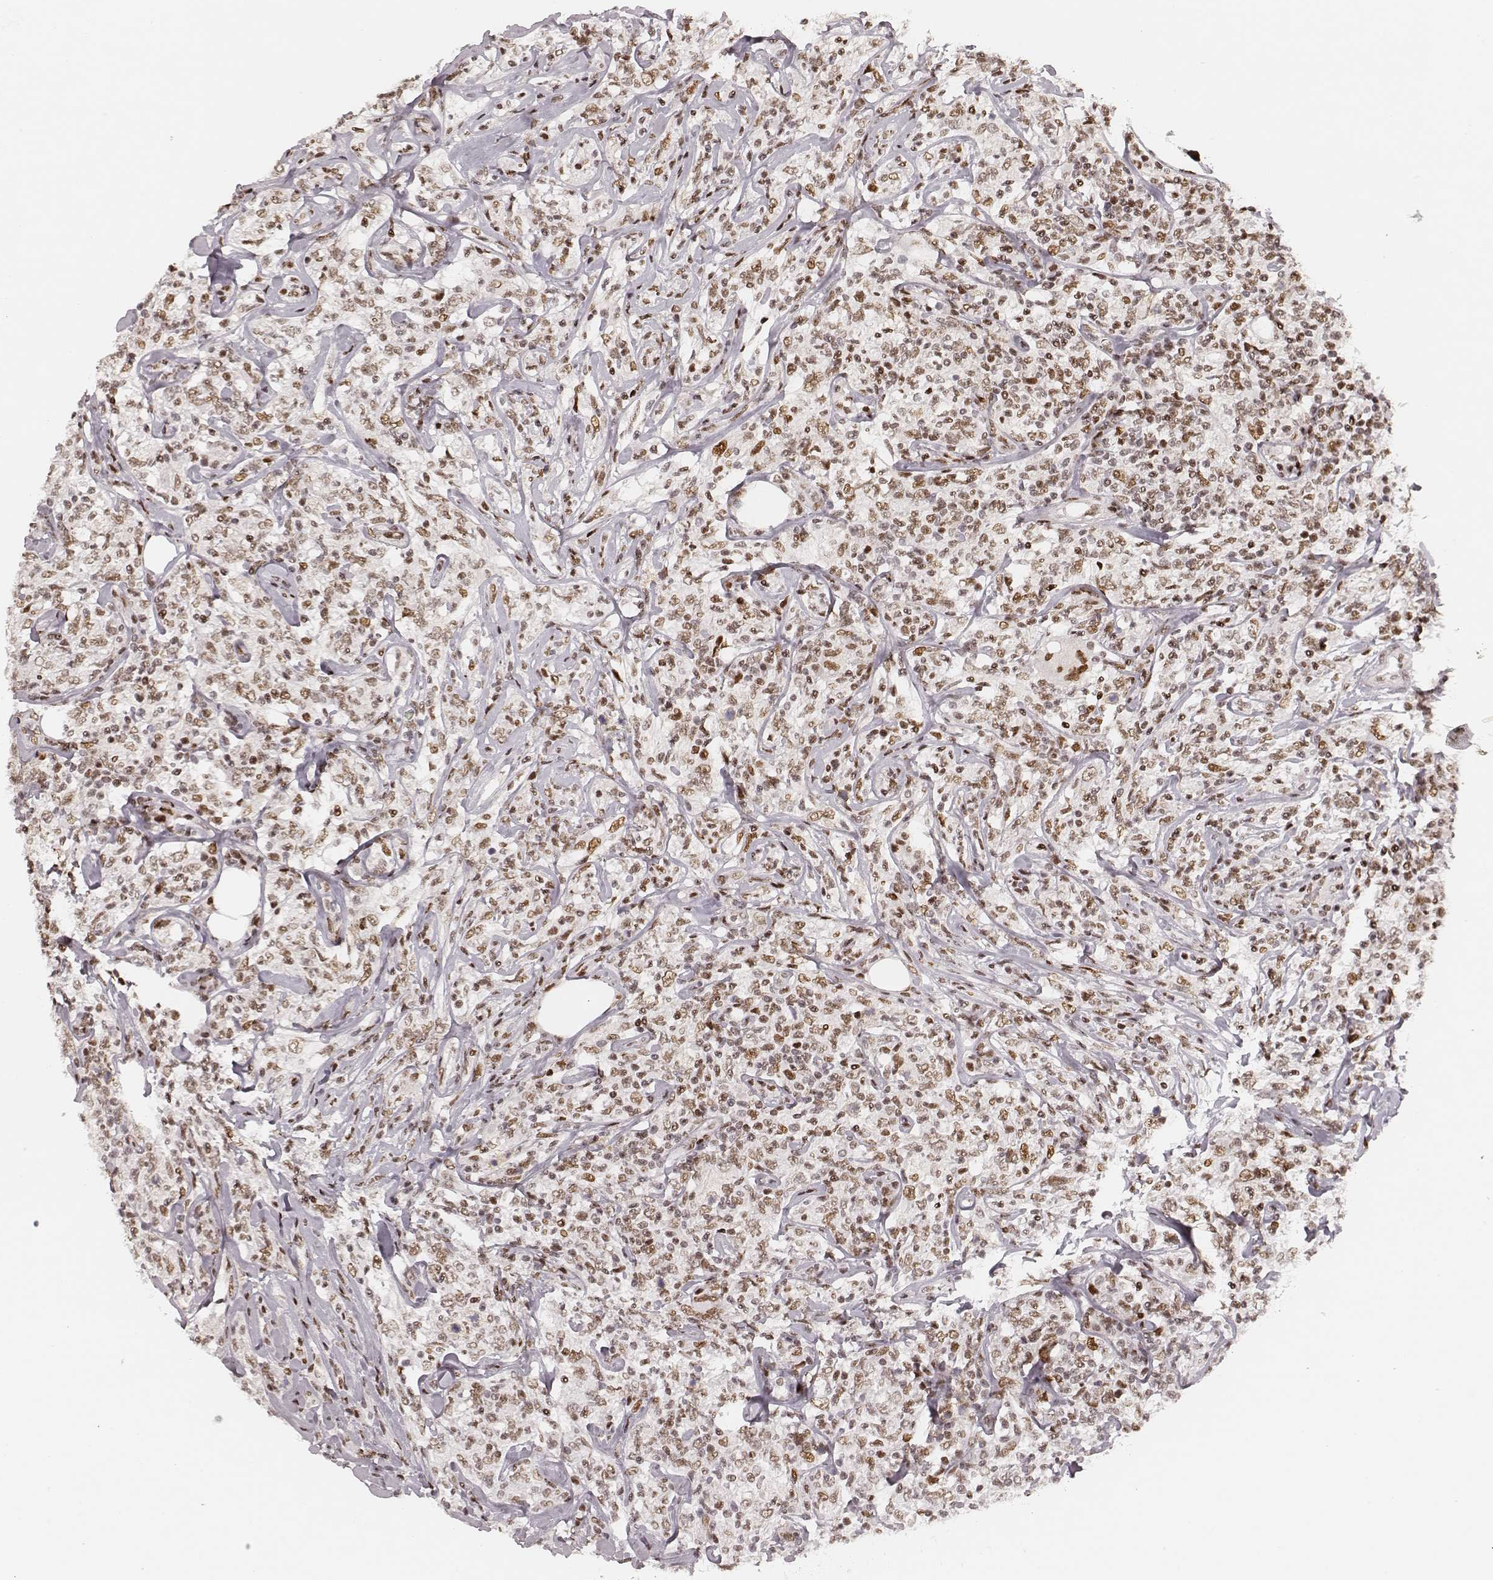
{"staining": {"intensity": "moderate", "quantity": ">75%", "location": "nuclear"}, "tissue": "lymphoma", "cell_type": "Tumor cells", "image_type": "cancer", "snomed": [{"axis": "morphology", "description": "Malignant lymphoma, non-Hodgkin's type, High grade"}, {"axis": "topography", "description": "Lymph node"}], "caption": "Lymphoma stained with DAB (3,3'-diaminobenzidine) immunohistochemistry (IHC) reveals medium levels of moderate nuclear positivity in about >75% of tumor cells. (DAB IHC with brightfield microscopy, high magnification).", "gene": "HNRNPC", "patient": {"sex": "female", "age": 84}}